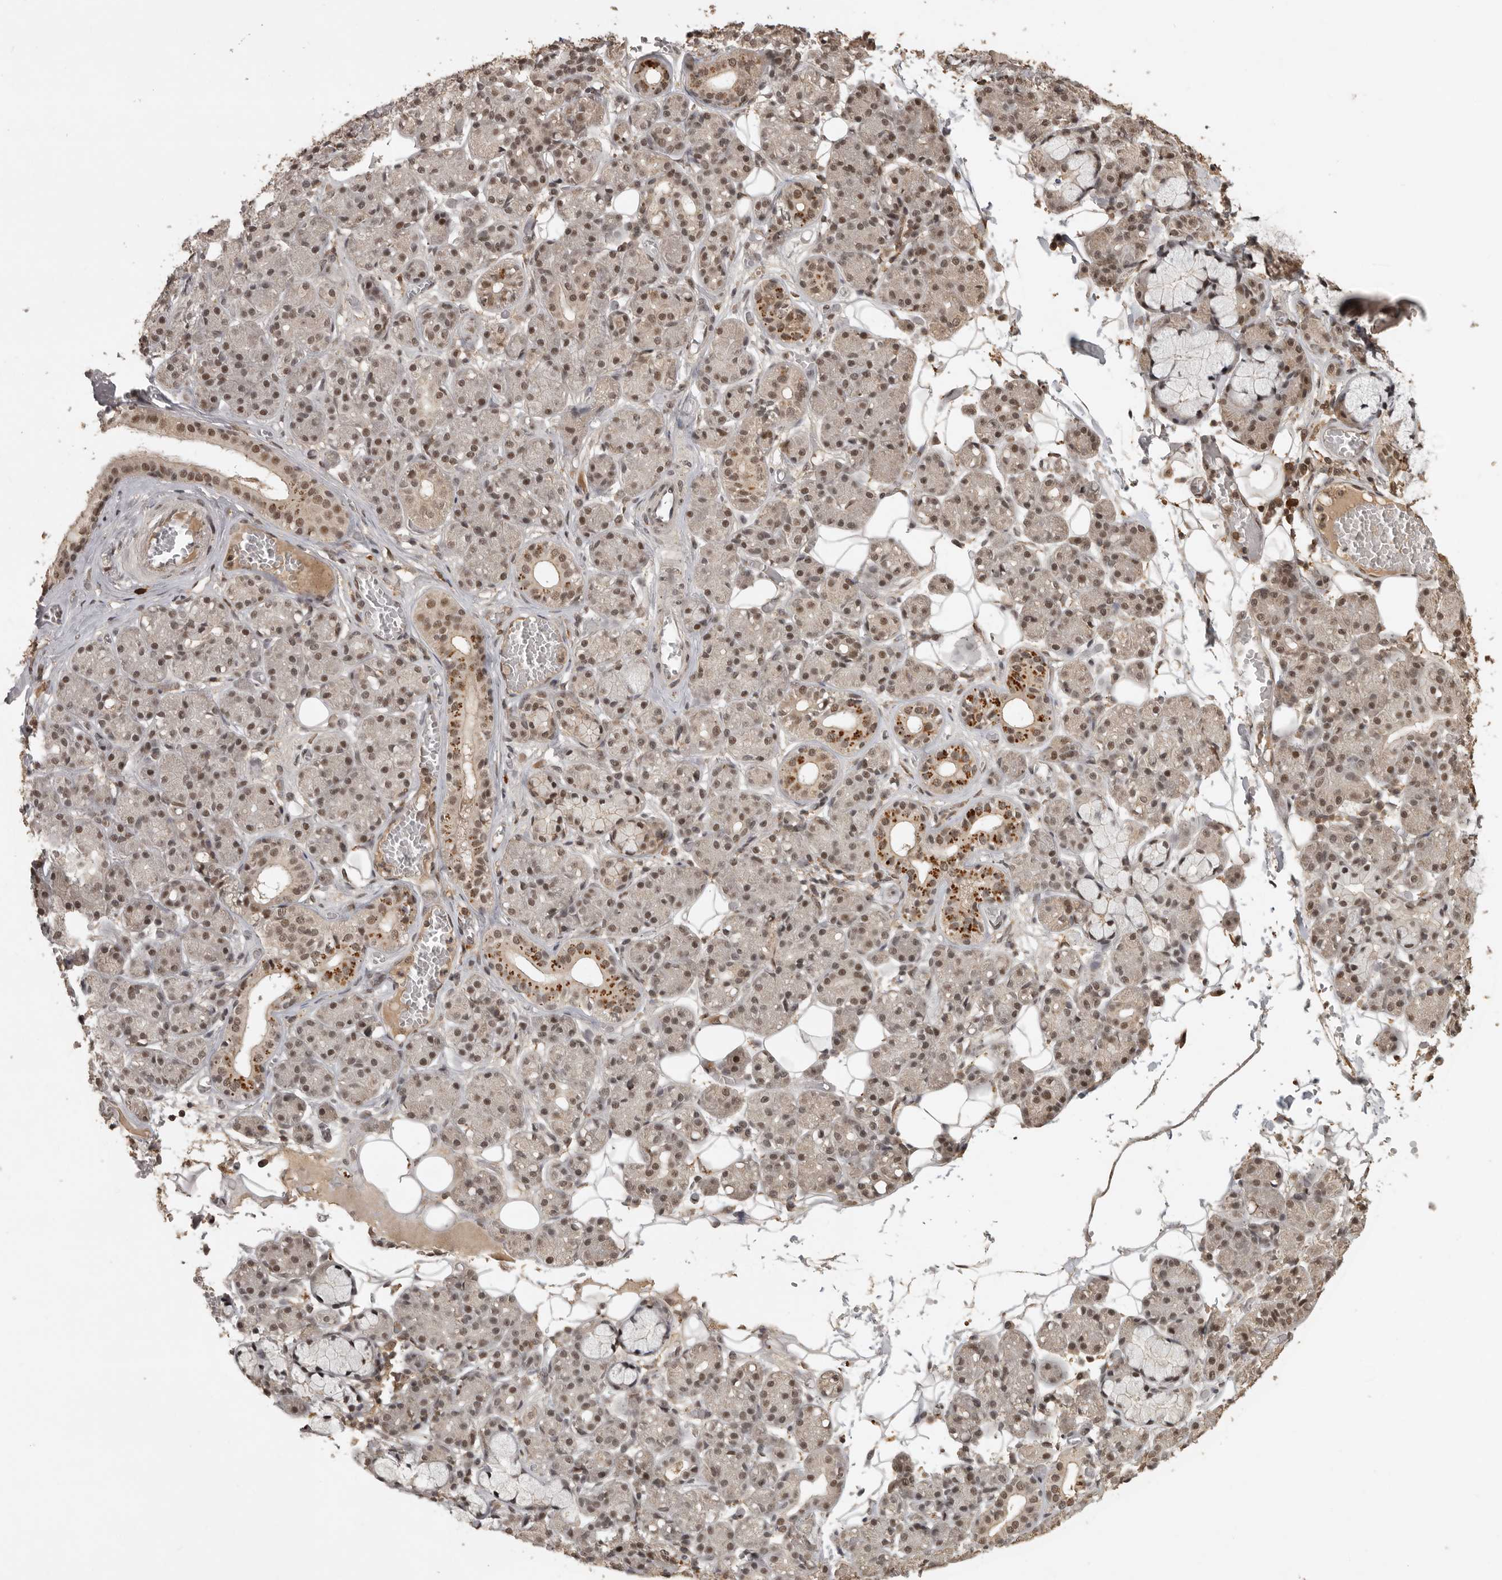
{"staining": {"intensity": "moderate", "quantity": ">75%", "location": "nuclear"}, "tissue": "salivary gland", "cell_type": "Glandular cells", "image_type": "normal", "snomed": [{"axis": "morphology", "description": "Normal tissue, NOS"}, {"axis": "topography", "description": "Salivary gland"}], "caption": "Benign salivary gland was stained to show a protein in brown. There is medium levels of moderate nuclear staining in approximately >75% of glandular cells. (Stains: DAB (3,3'-diaminobenzidine) in brown, nuclei in blue, Microscopy: brightfield microscopy at high magnification).", "gene": "CBLL1", "patient": {"sex": "male", "age": 63}}